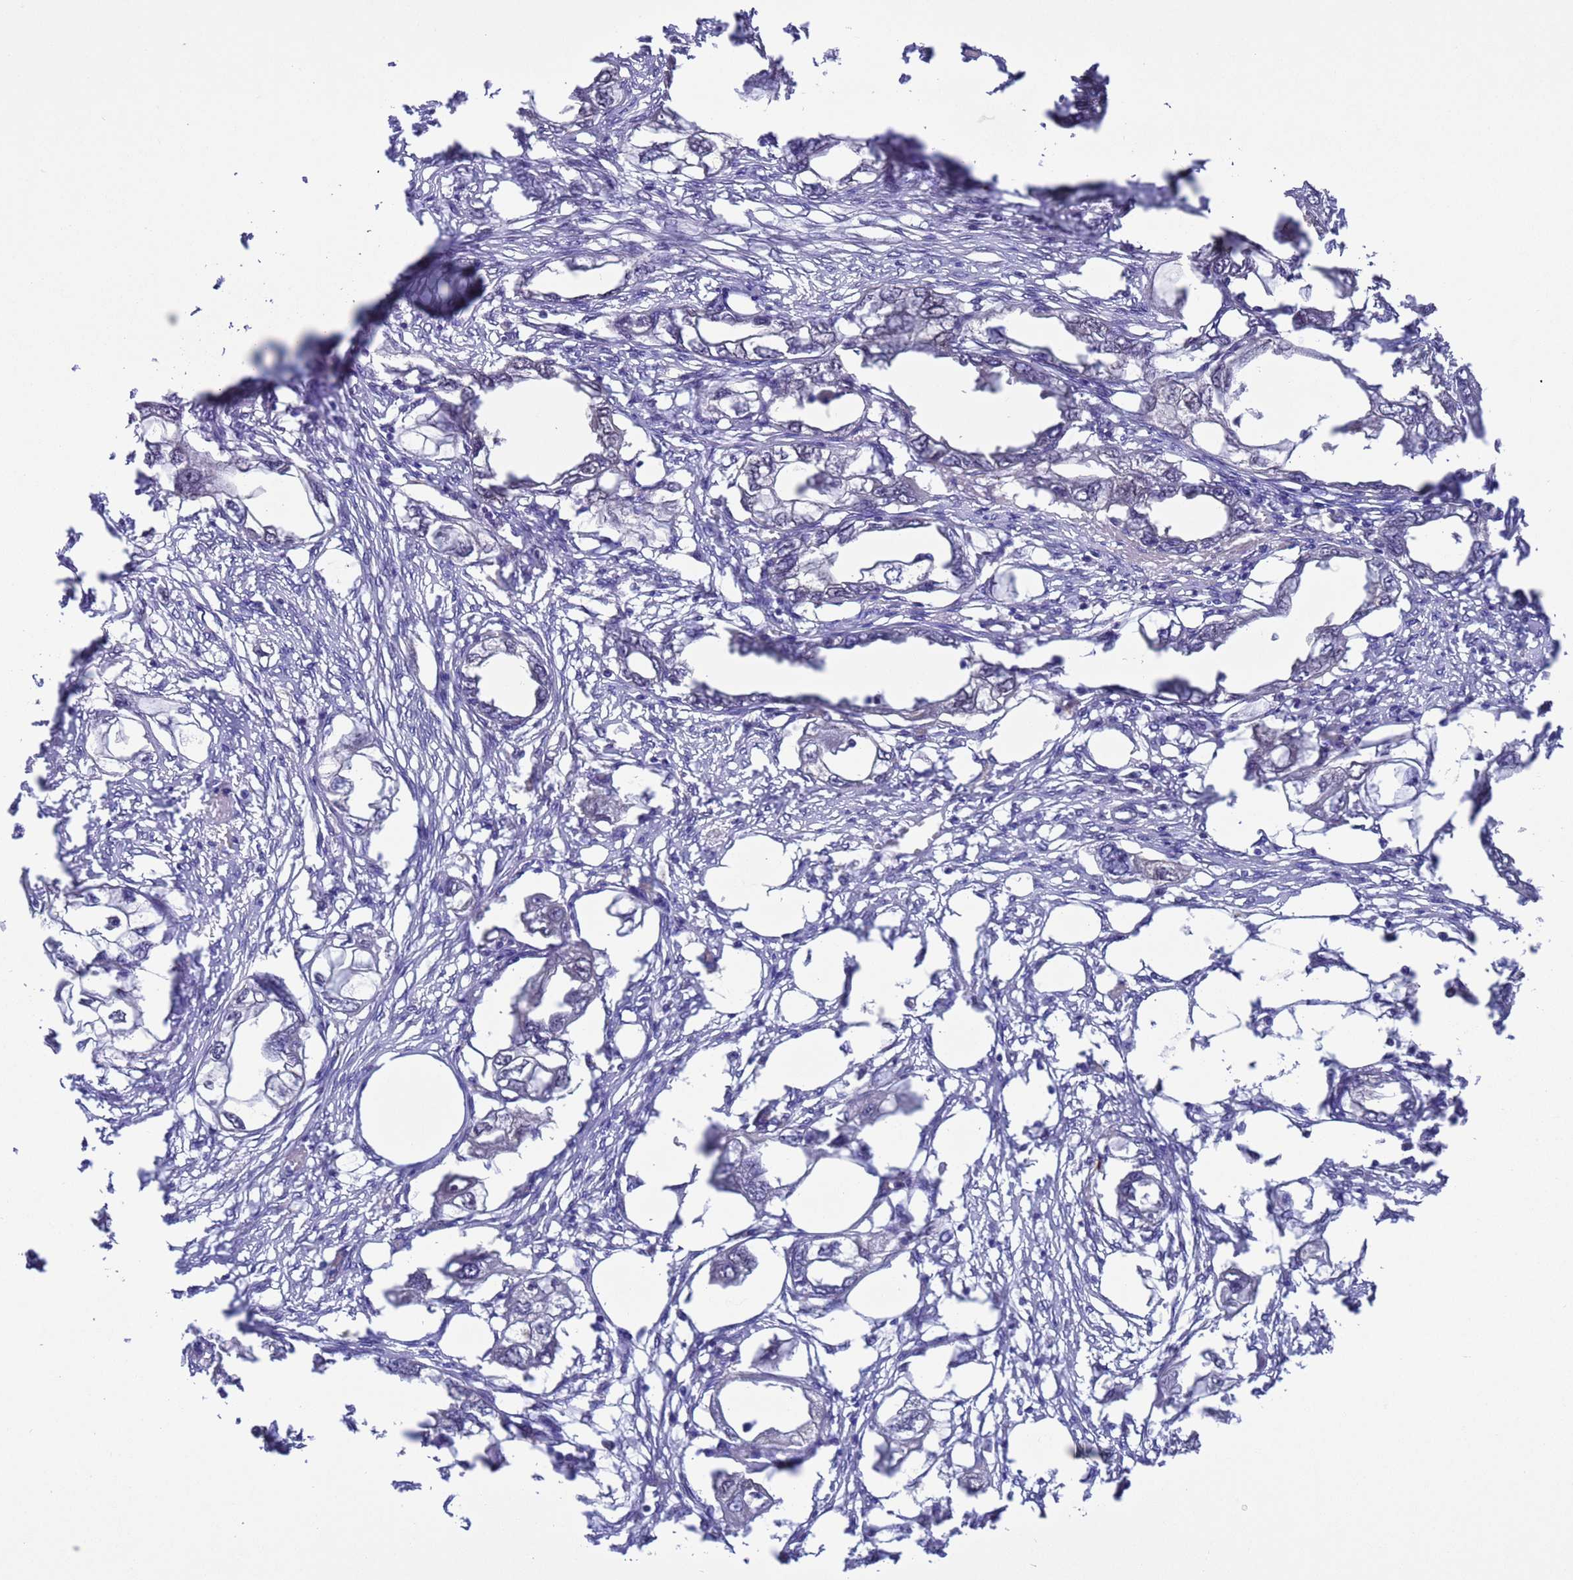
{"staining": {"intensity": "negative", "quantity": "none", "location": "none"}, "tissue": "endometrial cancer", "cell_type": "Tumor cells", "image_type": "cancer", "snomed": [{"axis": "morphology", "description": "Adenocarcinoma, NOS"}, {"axis": "morphology", "description": "Adenocarcinoma, metastatic, NOS"}, {"axis": "topography", "description": "Adipose tissue"}, {"axis": "topography", "description": "Endometrium"}], "caption": "Immunohistochemistry (IHC) of endometrial adenocarcinoma demonstrates no staining in tumor cells.", "gene": "ZFP69B", "patient": {"sex": "female", "age": 67}}